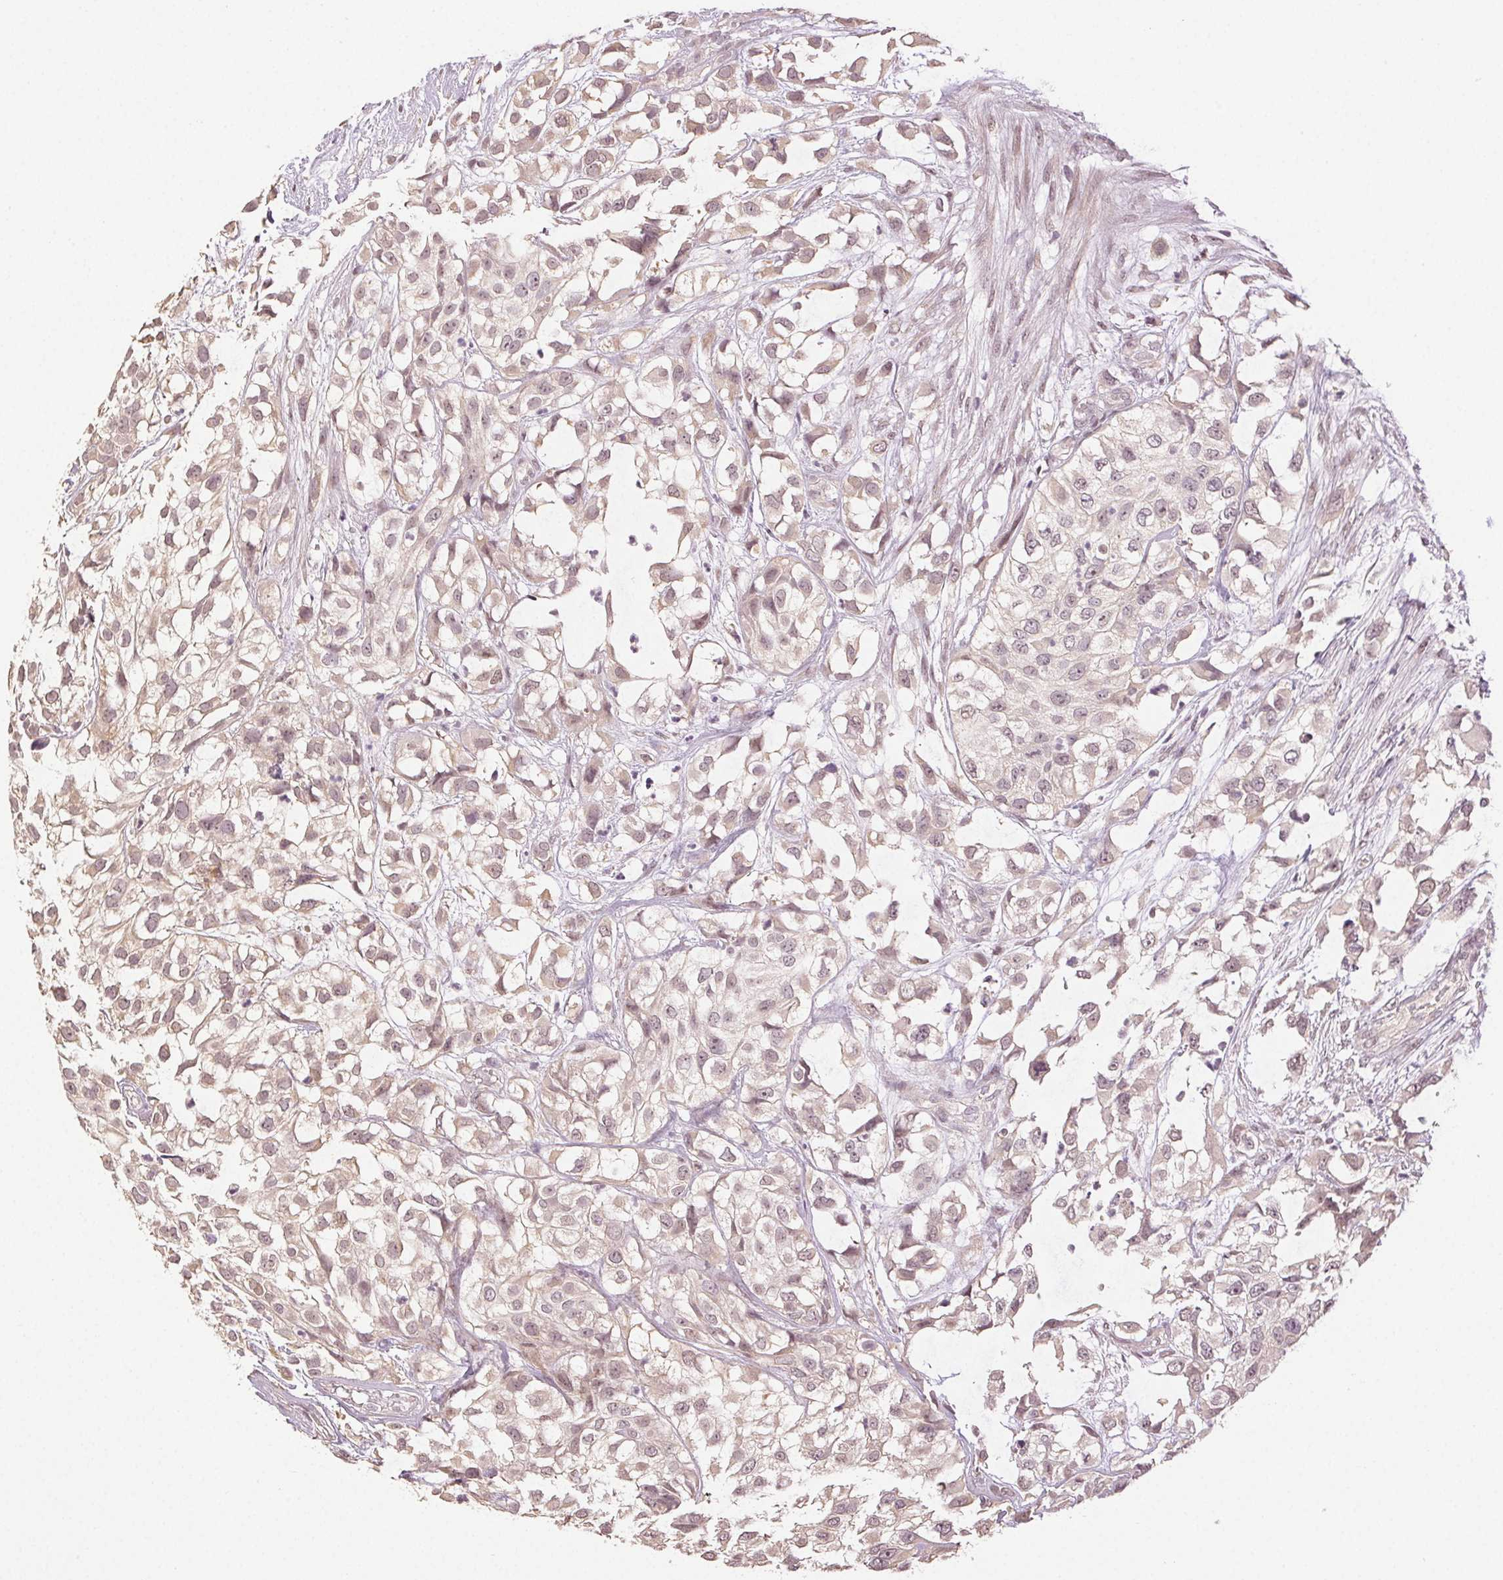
{"staining": {"intensity": "weak", "quantity": "25%-75%", "location": "nuclear"}, "tissue": "urothelial cancer", "cell_type": "Tumor cells", "image_type": "cancer", "snomed": [{"axis": "morphology", "description": "Urothelial carcinoma, High grade"}, {"axis": "topography", "description": "Urinary bladder"}], "caption": "A brown stain shows weak nuclear positivity of a protein in urothelial carcinoma (high-grade) tumor cells.", "gene": "PLCB1", "patient": {"sex": "male", "age": 56}}